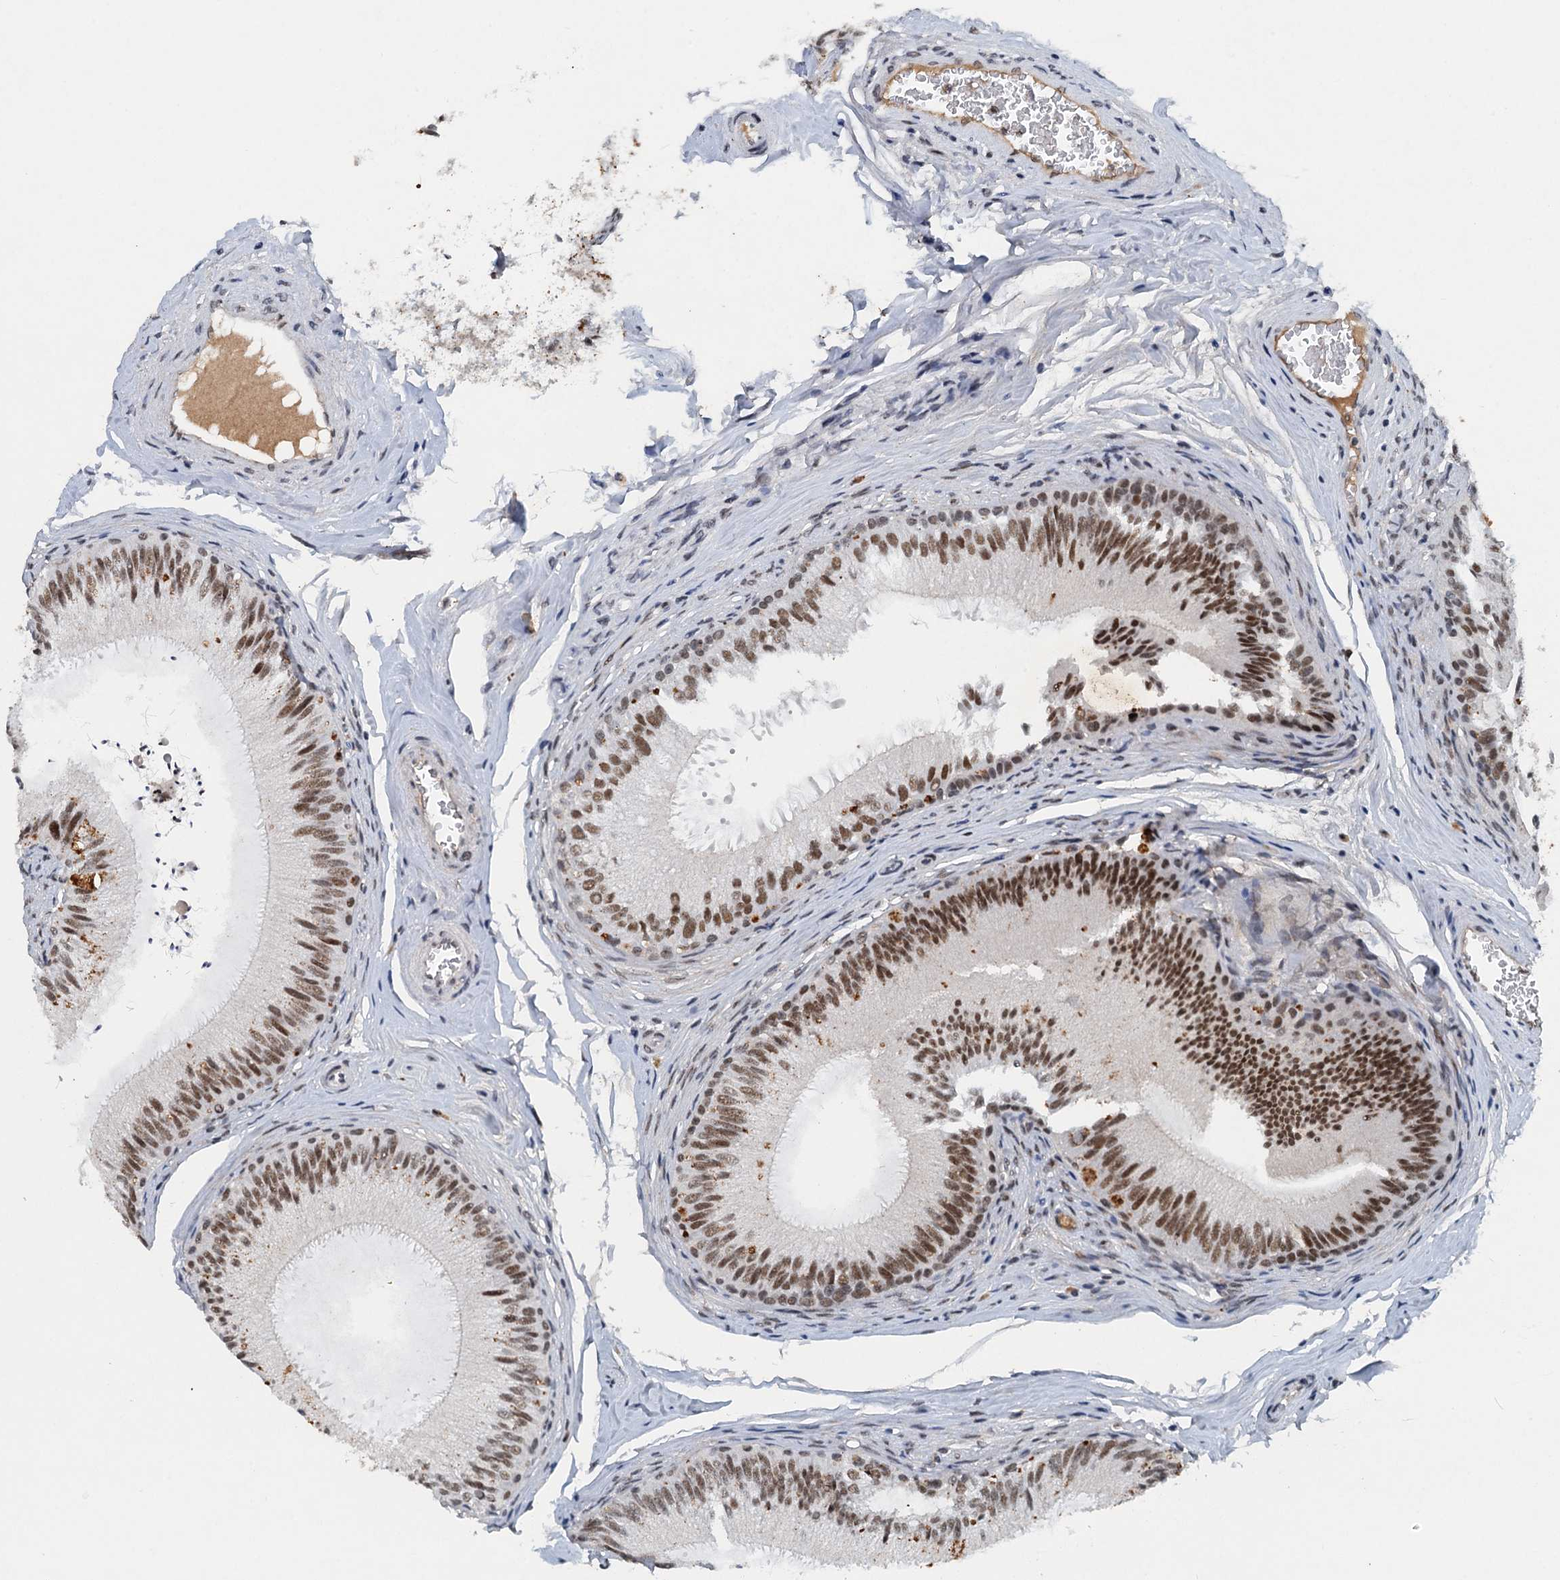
{"staining": {"intensity": "moderate", "quantity": ">75%", "location": "nuclear"}, "tissue": "epididymis", "cell_type": "Glandular cells", "image_type": "normal", "snomed": [{"axis": "morphology", "description": "Normal tissue, NOS"}, {"axis": "topography", "description": "Epididymis"}], "caption": "Immunohistochemistry (IHC) of normal epididymis shows medium levels of moderate nuclear positivity in approximately >75% of glandular cells.", "gene": "CSTF3", "patient": {"sex": "male", "age": 46}}